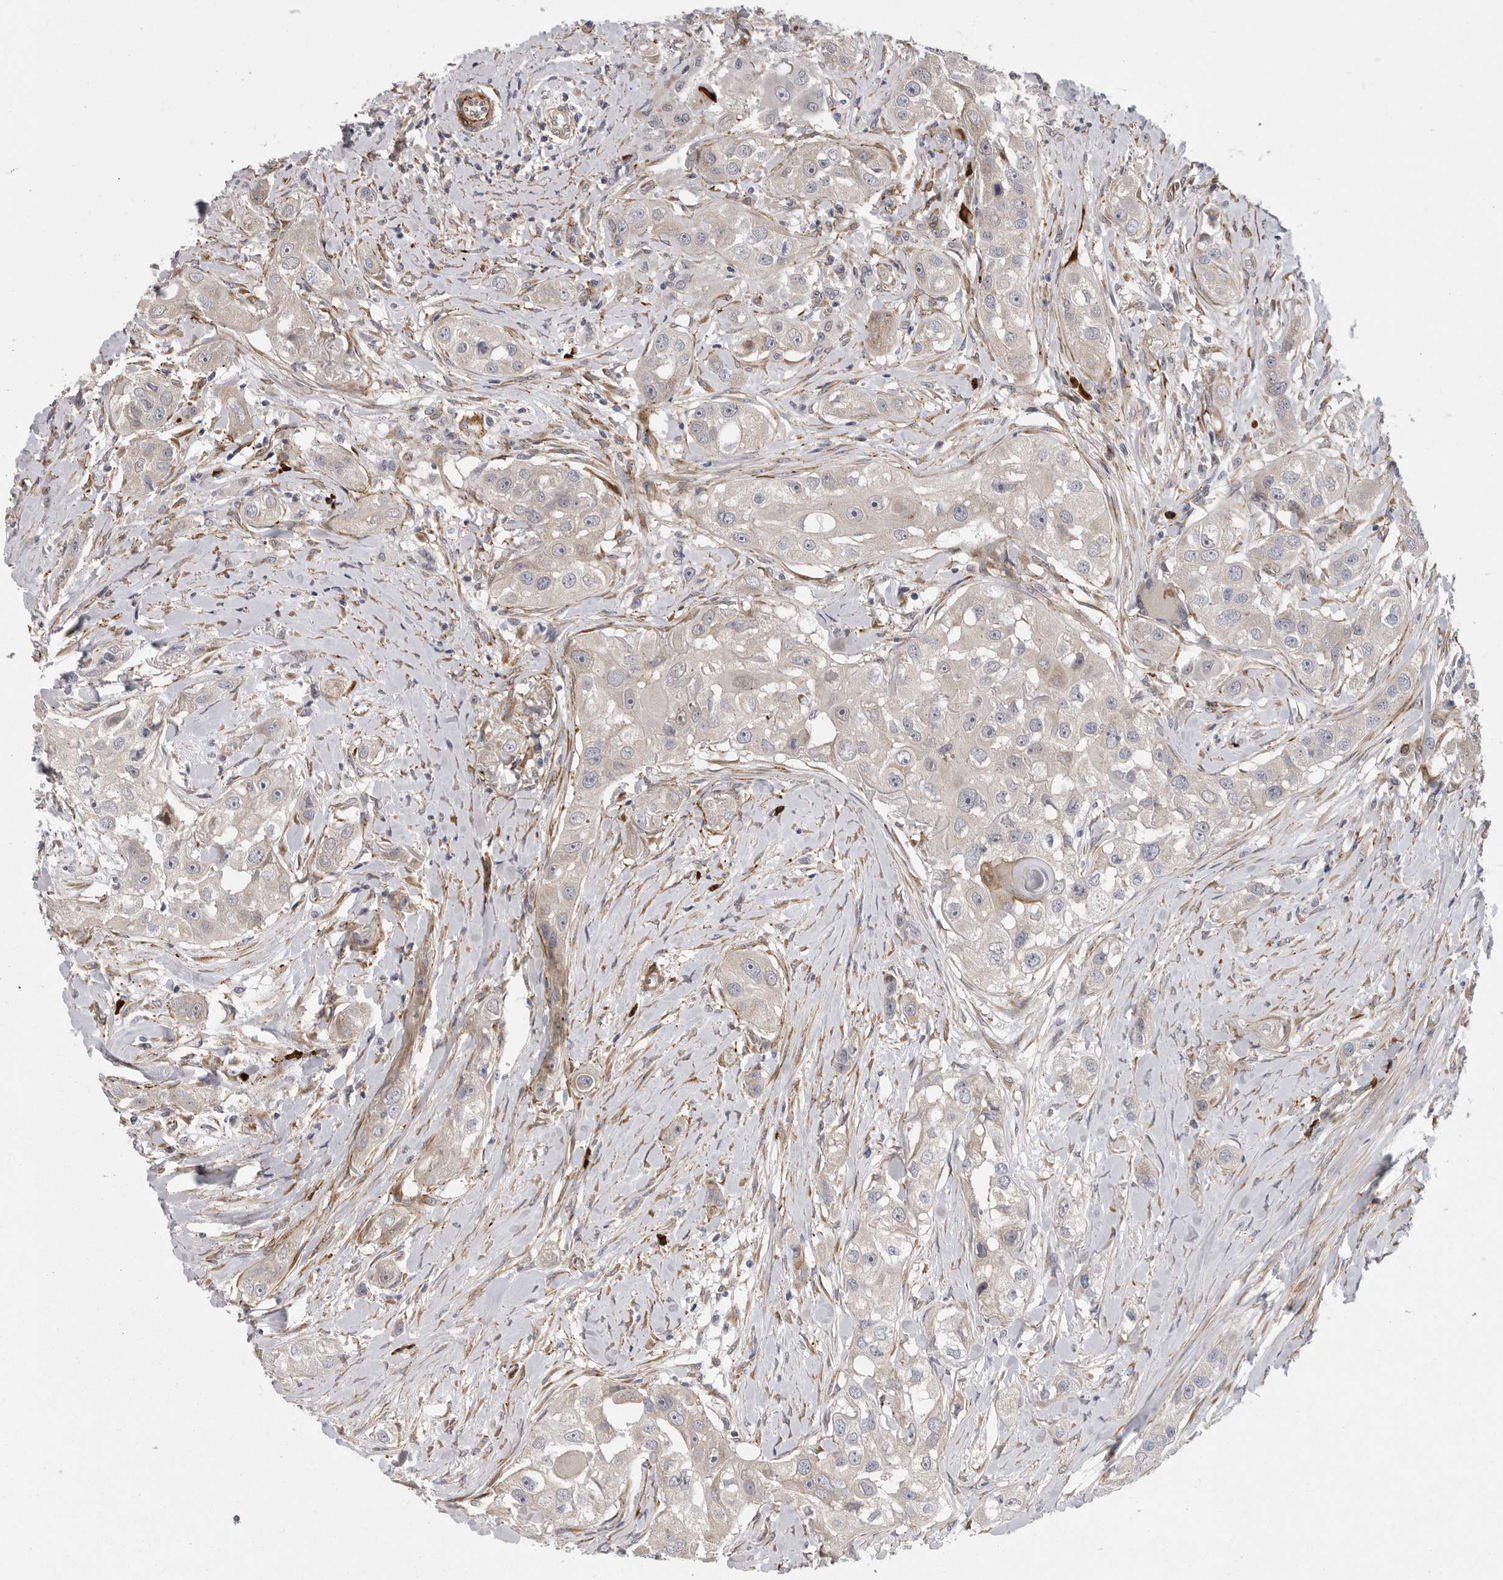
{"staining": {"intensity": "negative", "quantity": "none", "location": "none"}, "tissue": "head and neck cancer", "cell_type": "Tumor cells", "image_type": "cancer", "snomed": [{"axis": "morphology", "description": "Normal tissue, NOS"}, {"axis": "morphology", "description": "Squamous cell carcinoma, NOS"}, {"axis": "topography", "description": "Skeletal muscle"}, {"axis": "topography", "description": "Head-Neck"}], "caption": "Immunohistochemistry (IHC) of head and neck cancer reveals no expression in tumor cells. The staining was performed using DAB (3,3'-diaminobenzidine) to visualize the protein expression in brown, while the nuclei were stained in blue with hematoxylin (Magnification: 20x).", "gene": "ATXN3L", "patient": {"sex": "male", "age": 51}}